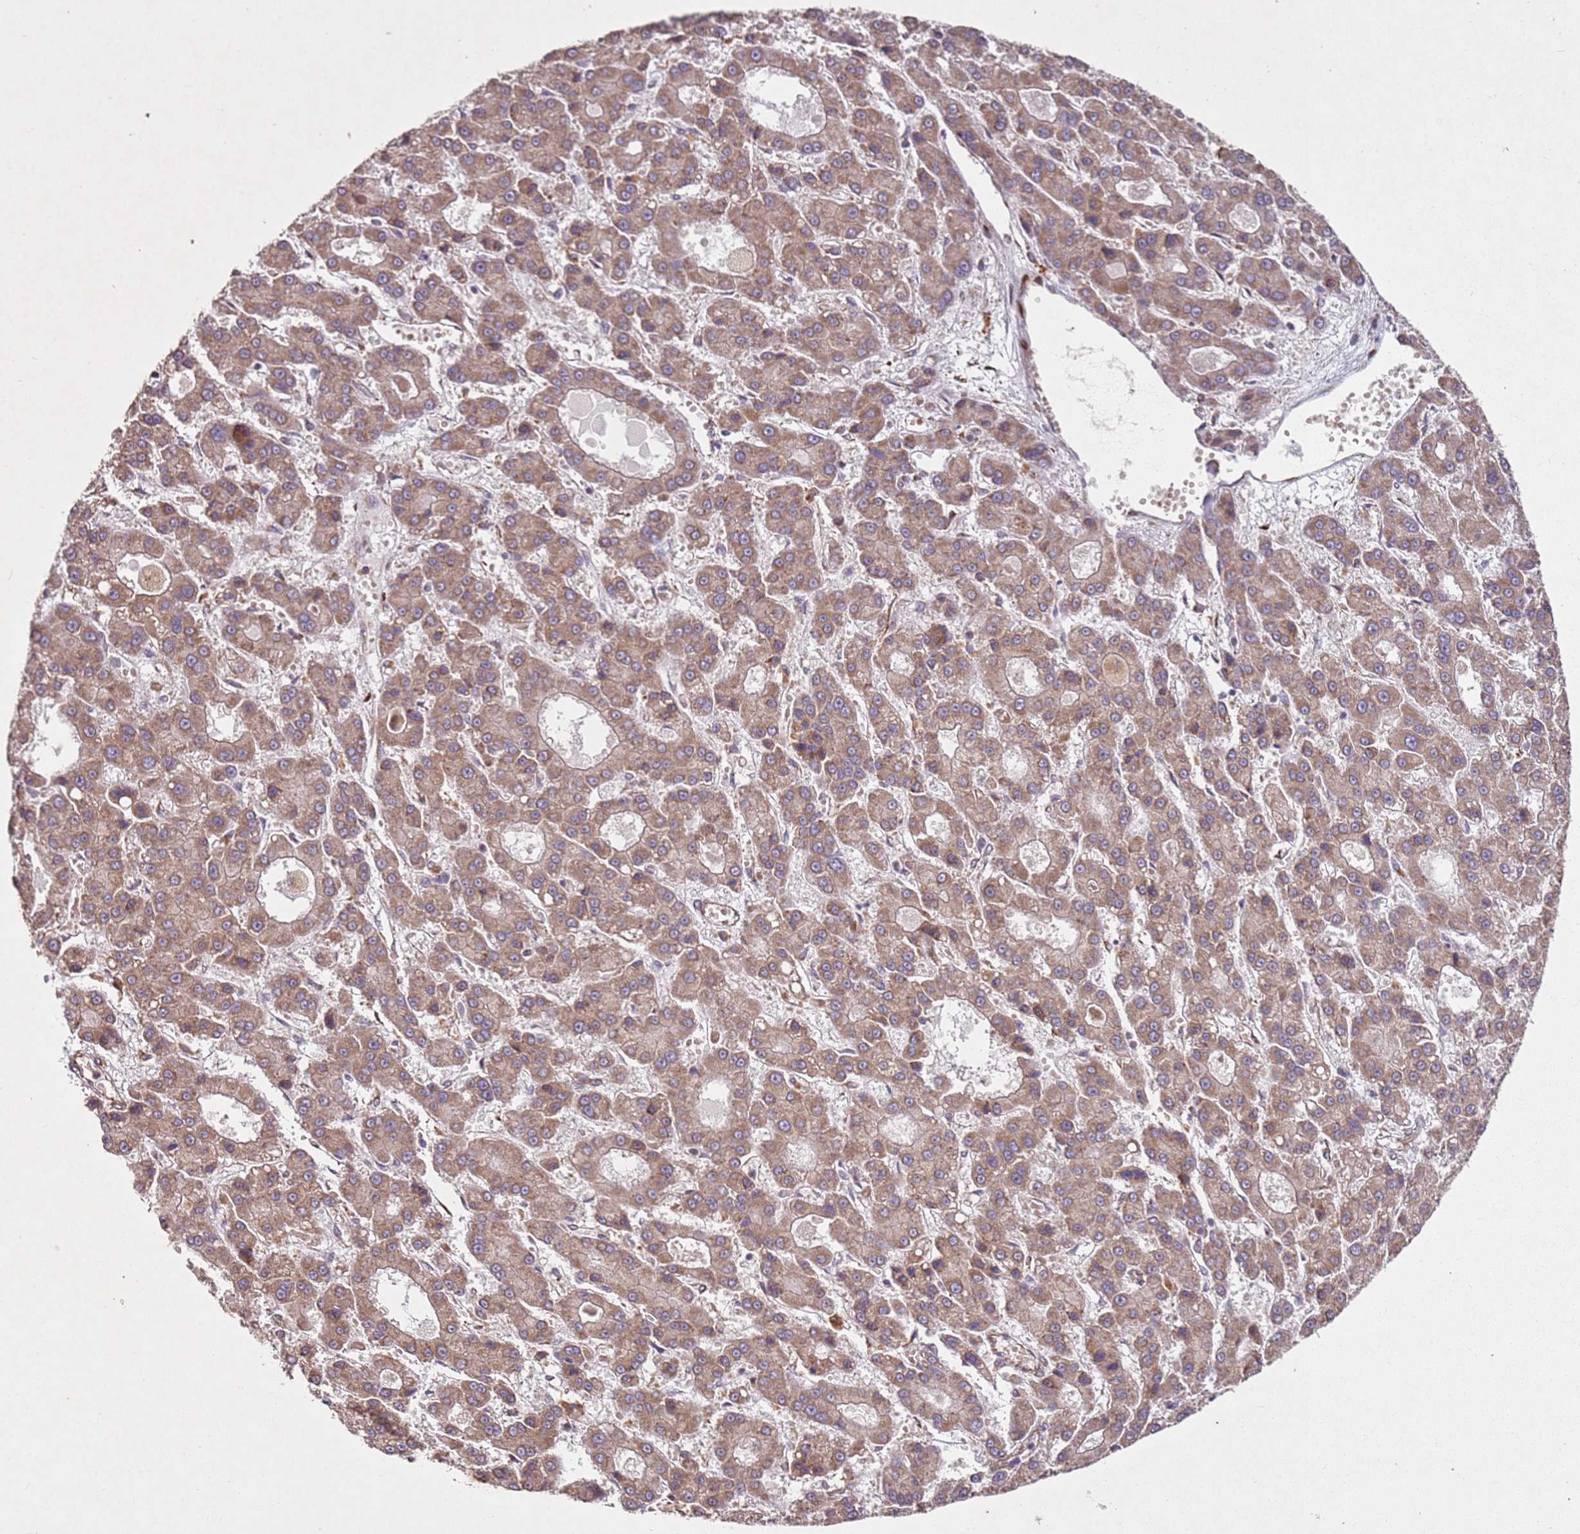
{"staining": {"intensity": "moderate", "quantity": ">75%", "location": "cytoplasmic/membranous"}, "tissue": "liver cancer", "cell_type": "Tumor cells", "image_type": "cancer", "snomed": [{"axis": "morphology", "description": "Carcinoma, Hepatocellular, NOS"}, {"axis": "topography", "description": "Liver"}], "caption": "This is a photomicrograph of immunohistochemistry (IHC) staining of liver cancer, which shows moderate expression in the cytoplasmic/membranous of tumor cells.", "gene": "ARFRP1", "patient": {"sex": "male", "age": 70}}